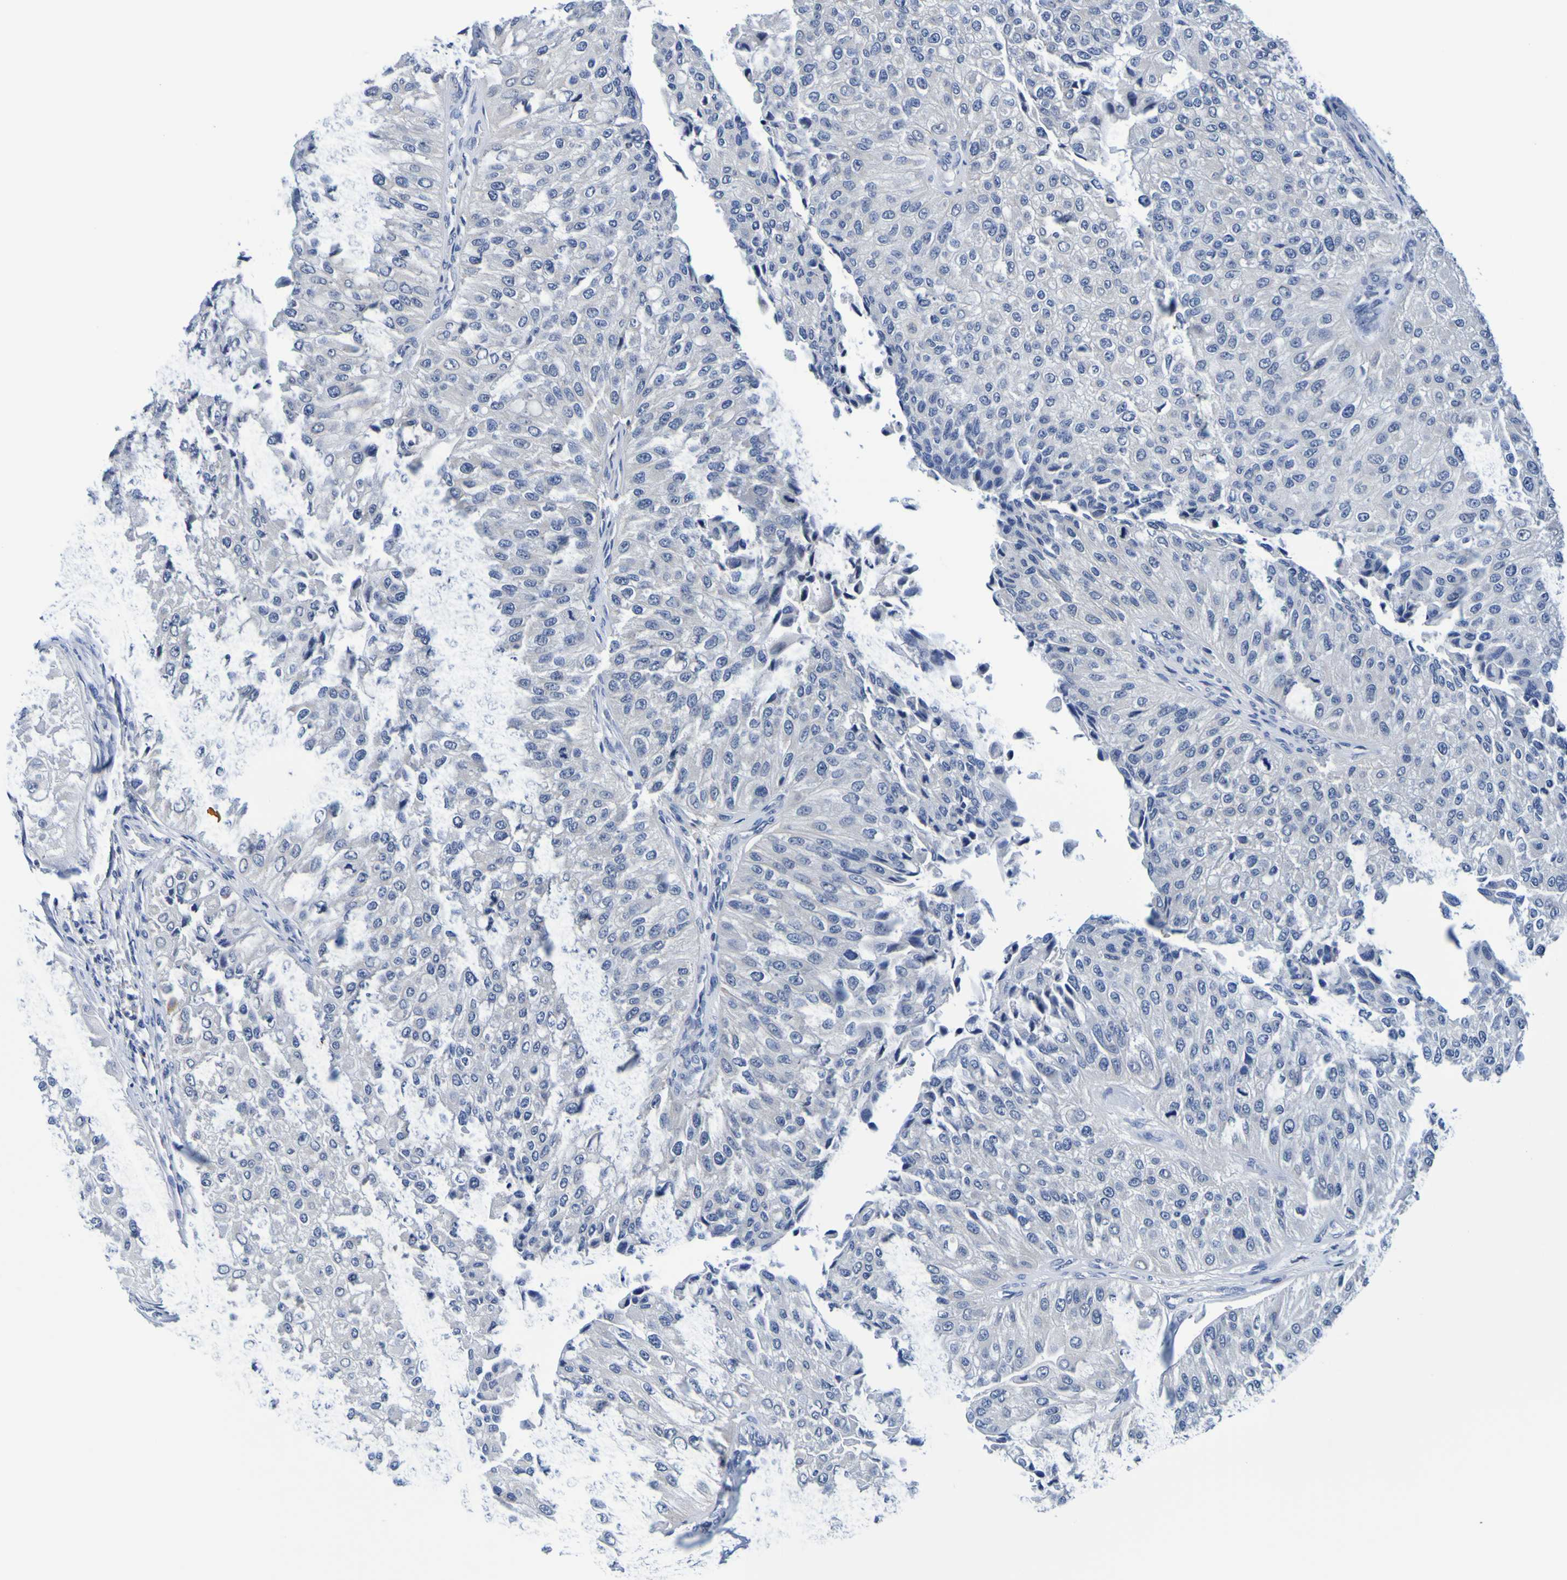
{"staining": {"intensity": "negative", "quantity": "none", "location": "none"}, "tissue": "urothelial cancer", "cell_type": "Tumor cells", "image_type": "cancer", "snomed": [{"axis": "morphology", "description": "Urothelial carcinoma, High grade"}, {"axis": "topography", "description": "Kidney"}, {"axis": "topography", "description": "Urinary bladder"}], "caption": "Immunohistochemical staining of human high-grade urothelial carcinoma exhibits no significant staining in tumor cells.", "gene": "VMA21", "patient": {"sex": "male", "age": 77}}